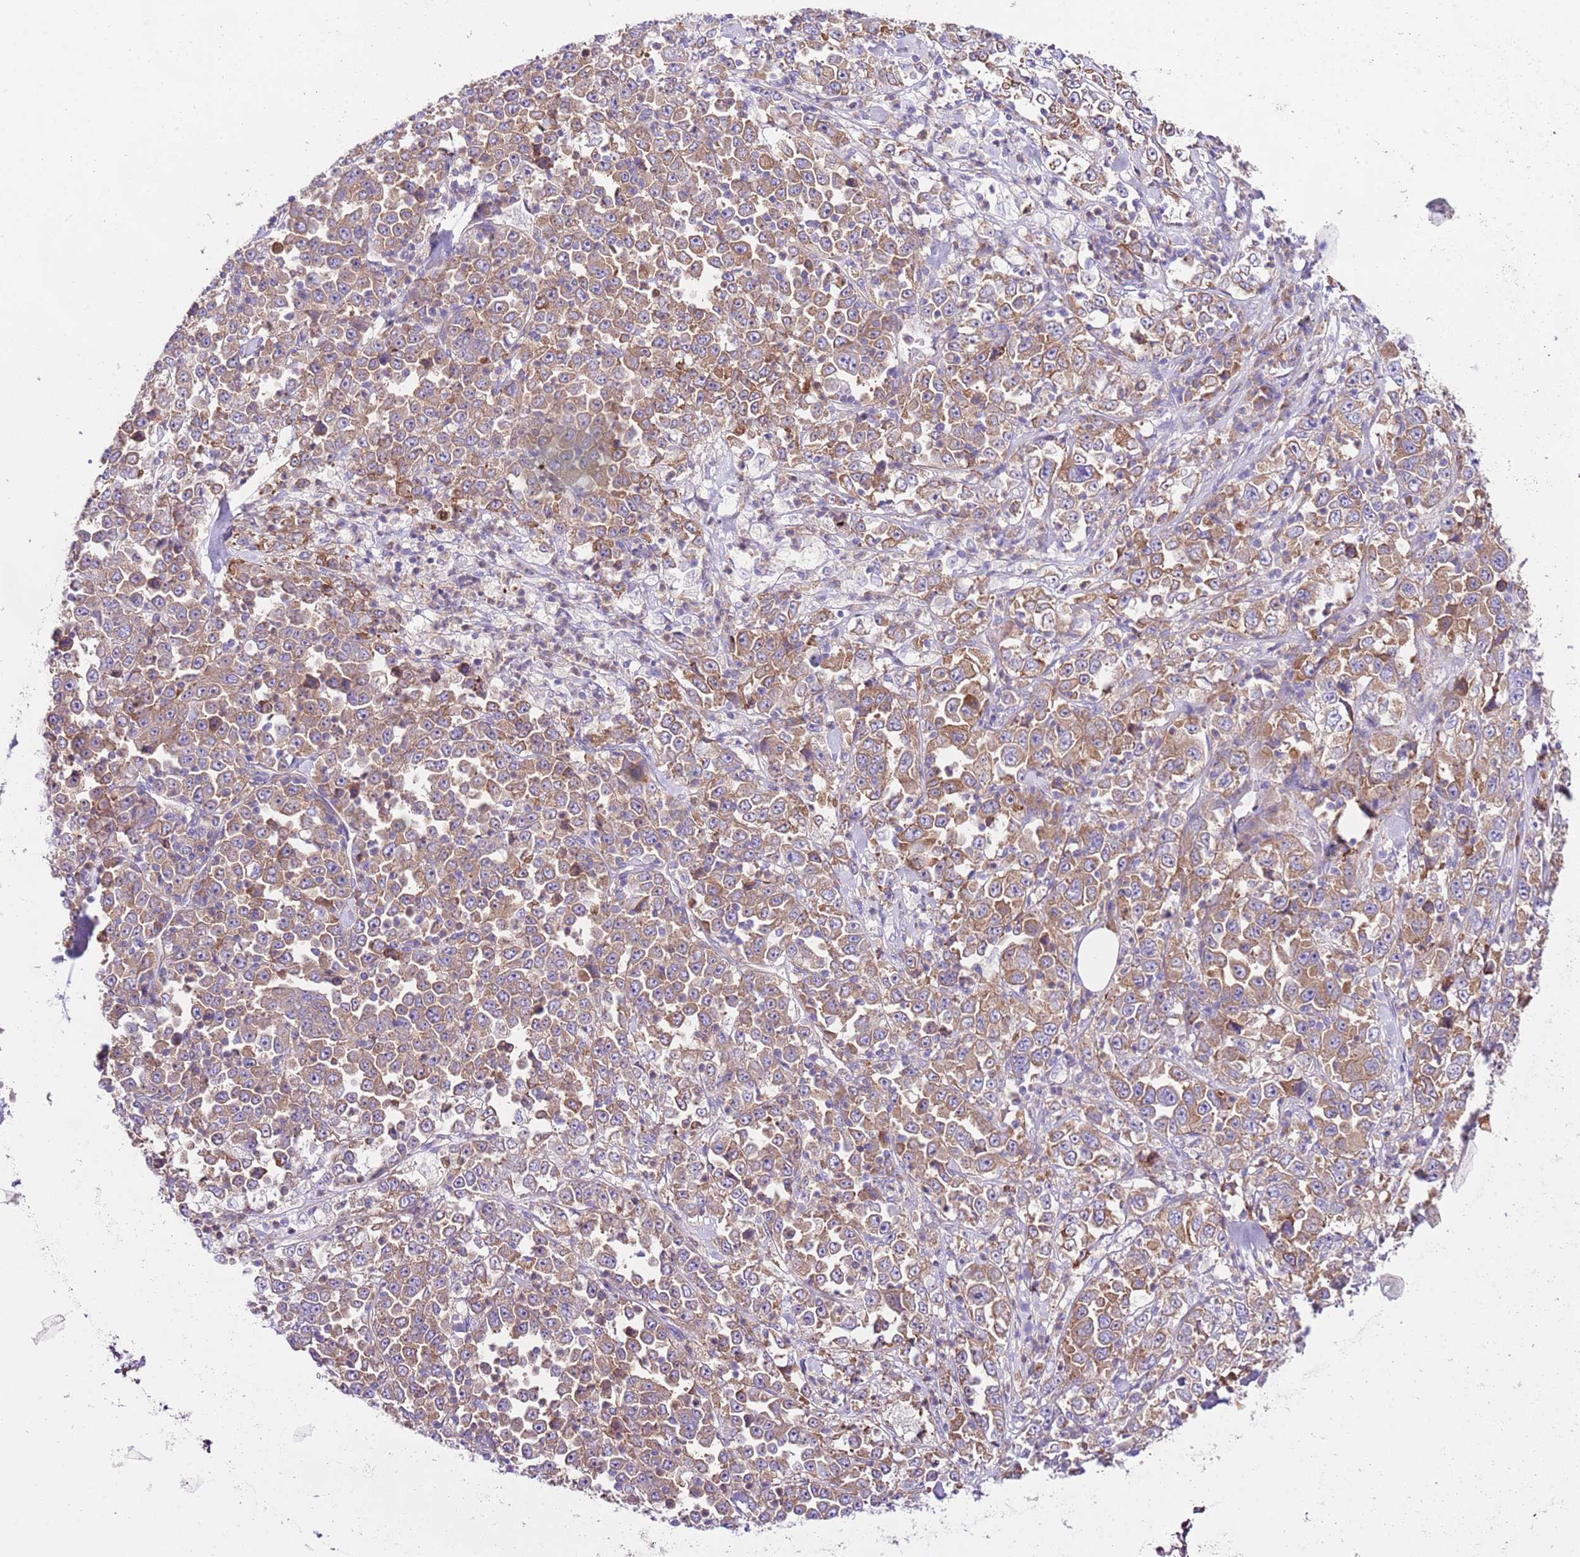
{"staining": {"intensity": "moderate", "quantity": ">75%", "location": "cytoplasmic/membranous"}, "tissue": "stomach cancer", "cell_type": "Tumor cells", "image_type": "cancer", "snomed": [{"axis": "morphology", "description": "Normal tissue, NOS"}, {"axis": "morphology", "description": "Adenocarcinoma, NOS"}, {"axis": "topography", "description": "Stomach, upper"}, {"axis": "topography", "description": "Stomach"}], "caption": "An immunohistochemistry (IHC) micrograph of tumor tissue is shown. Protein staining in brown highlights moderate cytoplasmic/membranous positivity in stomach cancer (adenocarcinoma) within tumor cells.", "gene": "RPS10", "patient": {"sex": "male", "age": 59}}